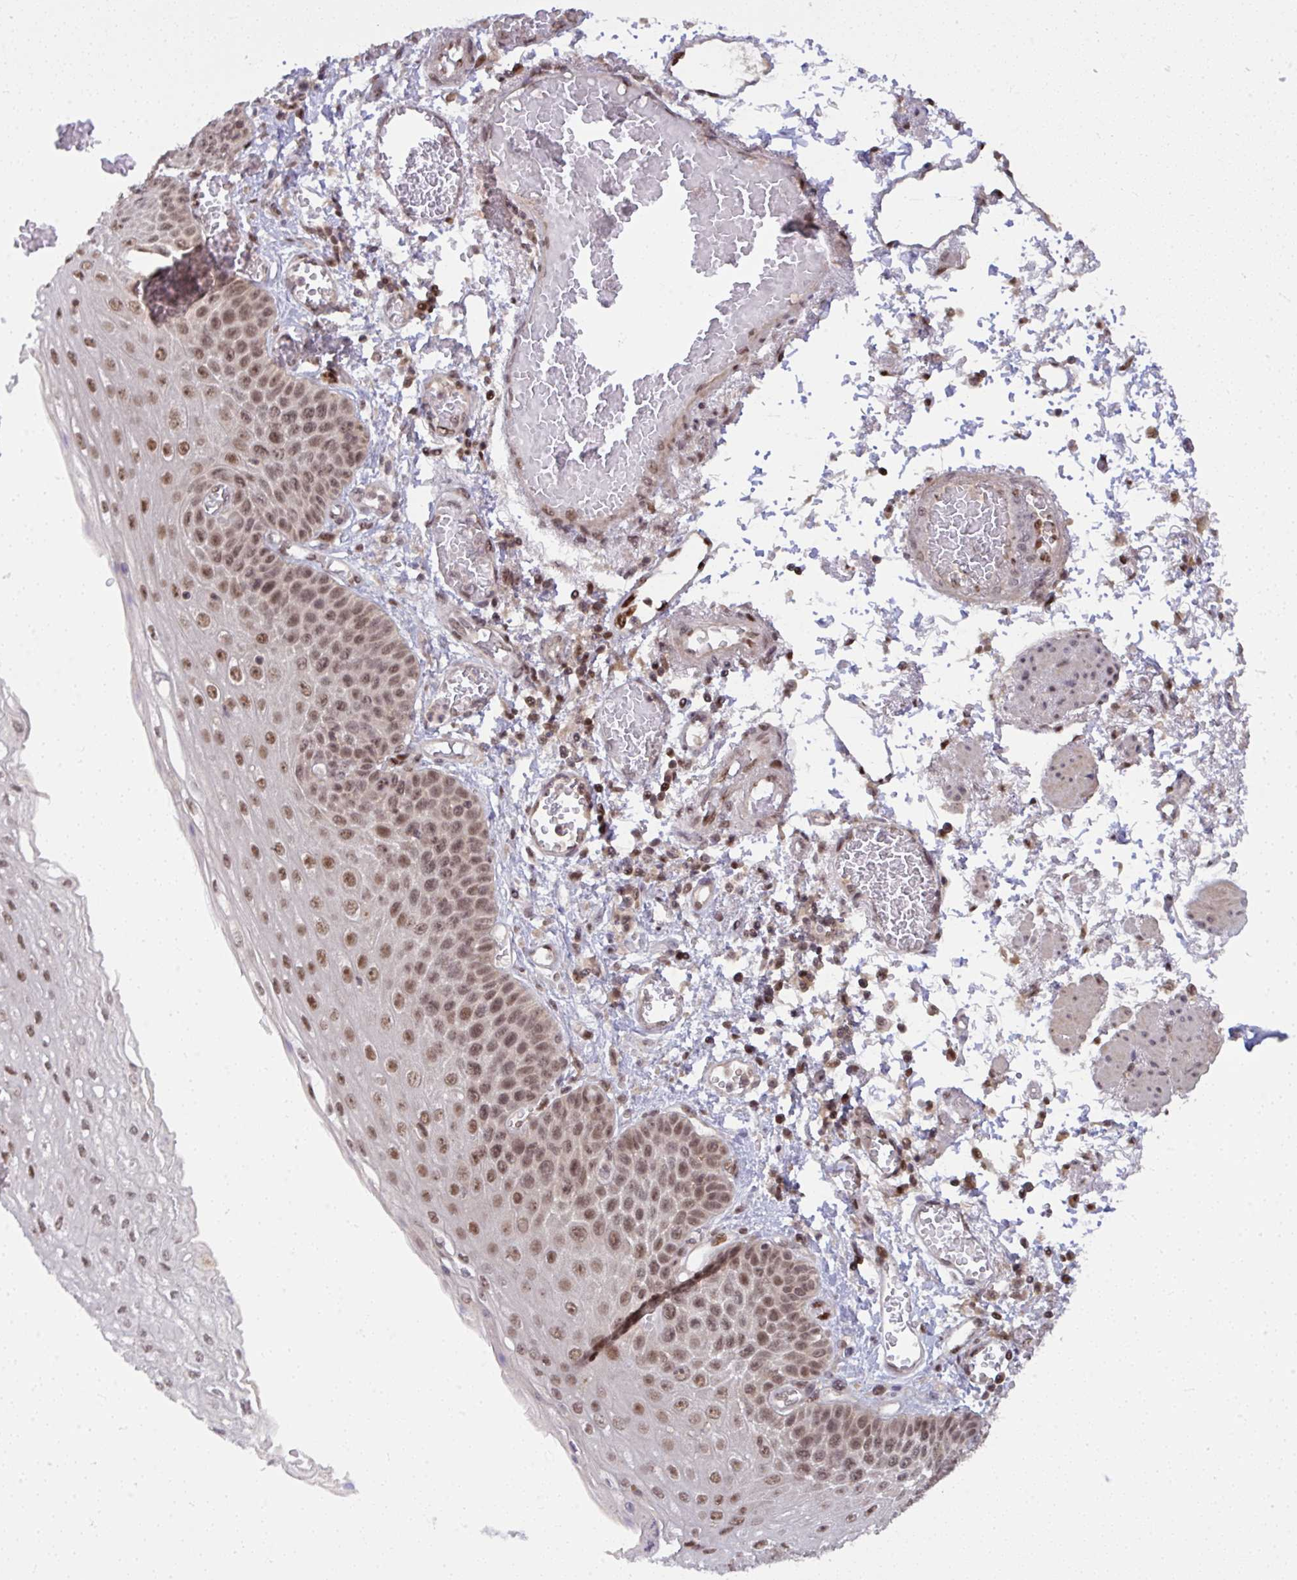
{"staining": {"intensity": "moderate", "quantity": ">75%", "location": "nuclear"}, "tissue": "esophagus", "cell_type": "Squamous epithelial cells", "image_type": "normal", "snomed": [{"axis": "morphology", "description": "Normal tissue, NOS"}, {"axis": "morphology", "description": "Adenocarcinoma, NOS"}, {"axis": "topography", "description": "Esophagus"}], "caption": "A photomicrograph of human esophagus stained for a protein displays moderate nuclear brown staining in squamous epithelial cells.", "gene": "KLF2", "patient": {"sex": "male", "age": 81}}